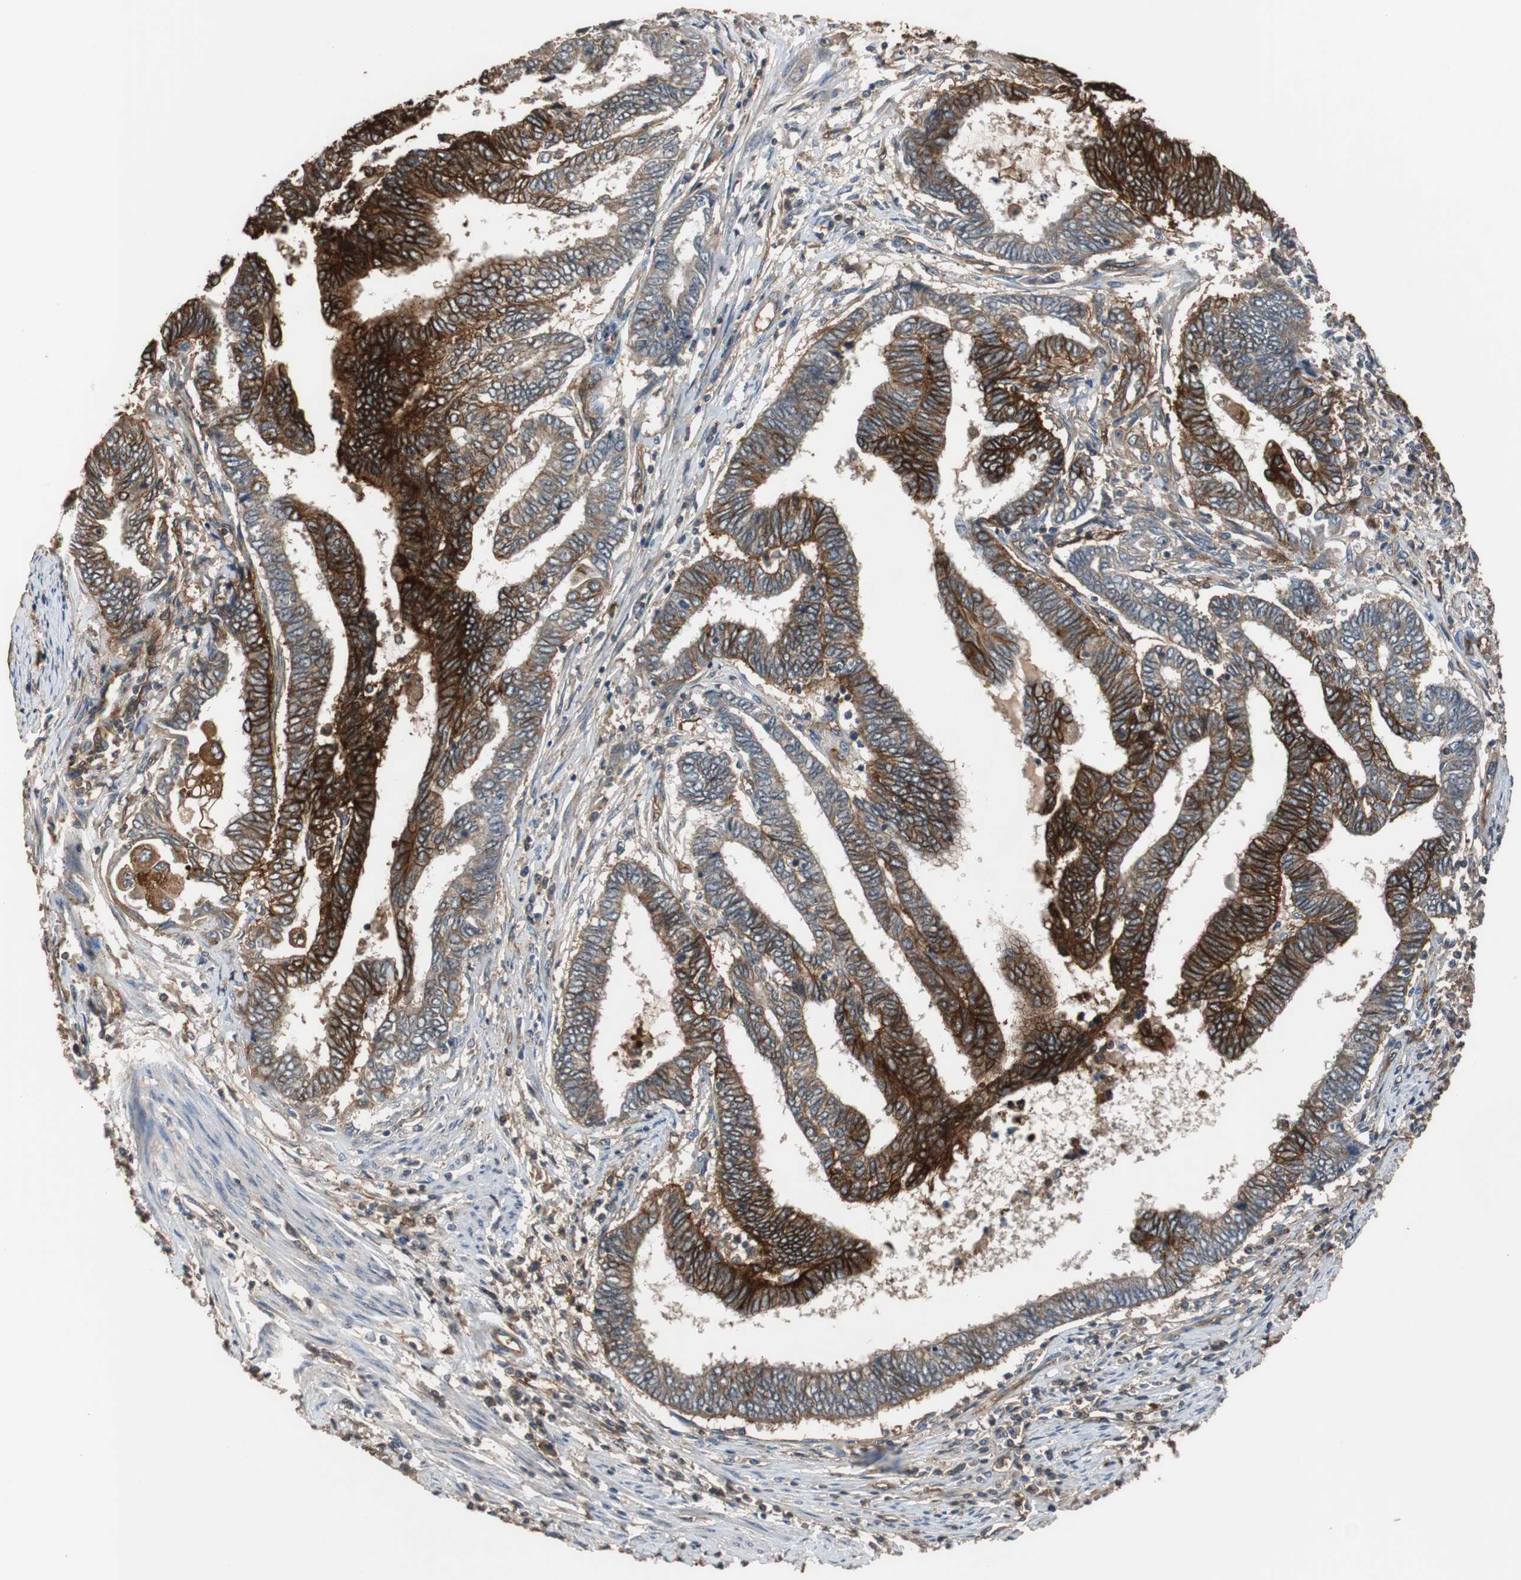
{"staining": {"intensity": "strong", "quantity": ">75%", "location": "cytoplasmic/membranous"}, "tissue": "endometrial cancer", "cell_type": "Tumor cells", "image_type": "cancer", "snomed": [{"axis": "morphology", "description": "Adenocarcinoma, NOS"}, {"axis": "topography", "description": "Uterus"}, {"axis": "topography", "description": "Endometrium"}], "caption": "This image demonstrates adenocarcinoma (endometrial) stained with immunohistochemistry (IHC) to label a protein in brown. The cytoplasmic/membranous of tumor cells show strong positivity for the protein. Nuclei are counter-stained blue.", "gene": "NDRG1", "patient": {"sex": "female", "age": 70}}